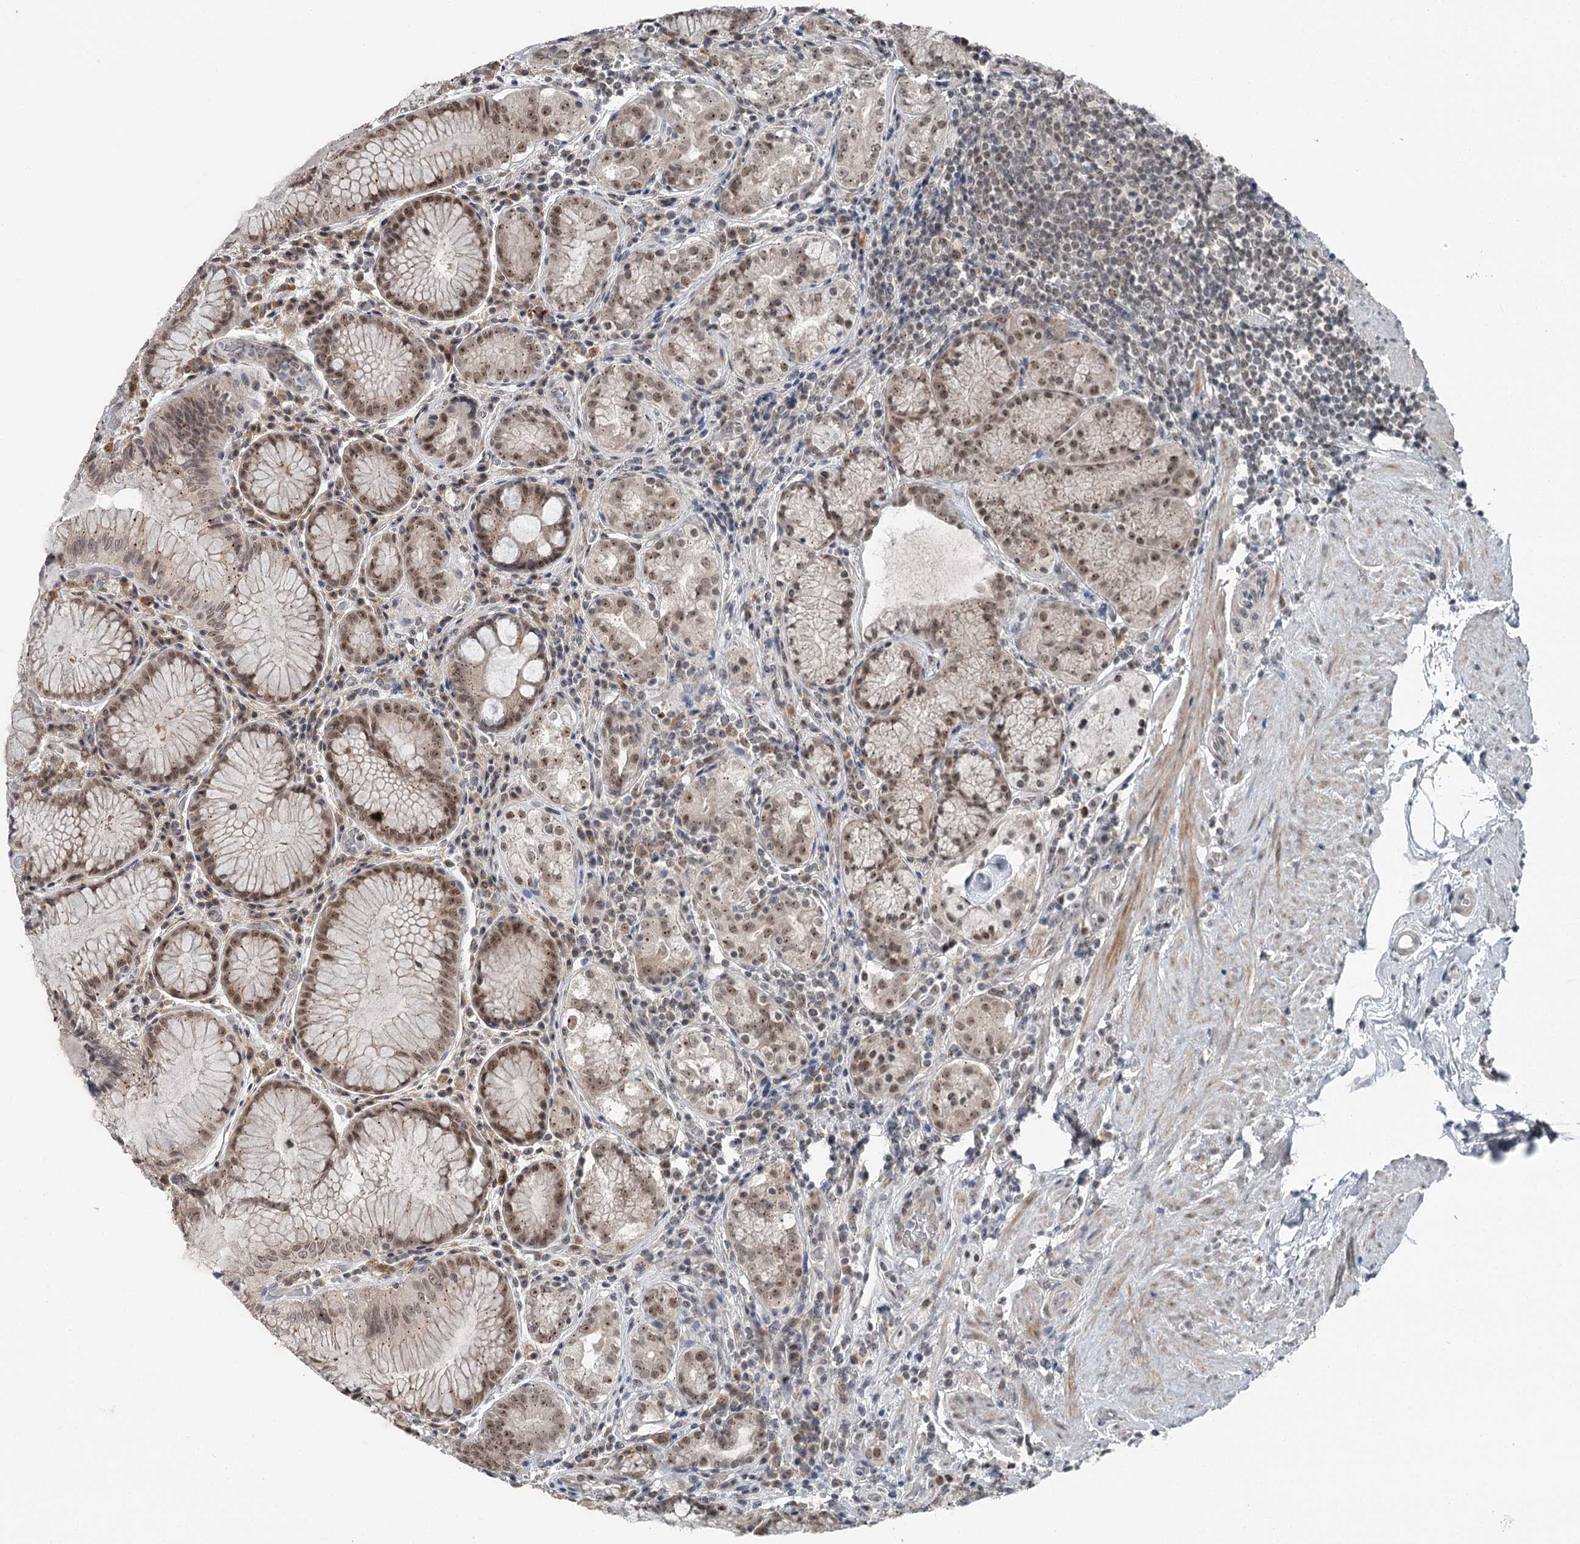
{"staining": {"intensity": "moderate", "quantity": ">75%", "location": "nuclear"}, "tissue": "stomach", "cell_type": "Glandular cells", "image_type": "normal", "snomed": [{"axis": "morphology", "description": "Normal tissue, NOS"}, {"axis": "topography", "description": "Stomach, upper"}, {"axis": "topography", "description": "Stomach, lower"}], "caption": "DAB (3,3'-diaminobenzidine) immunohistochemical staining of unremarkable human stomach displays moderate nuclear protein staining in about >75% of glandular cells. (DAB (3,3'-diaminobenzidine) = brown stain, brightfield microscopy at high magnification).", "gene": "EXOSC1", "patient": {"sex": "female", "age": 76}}